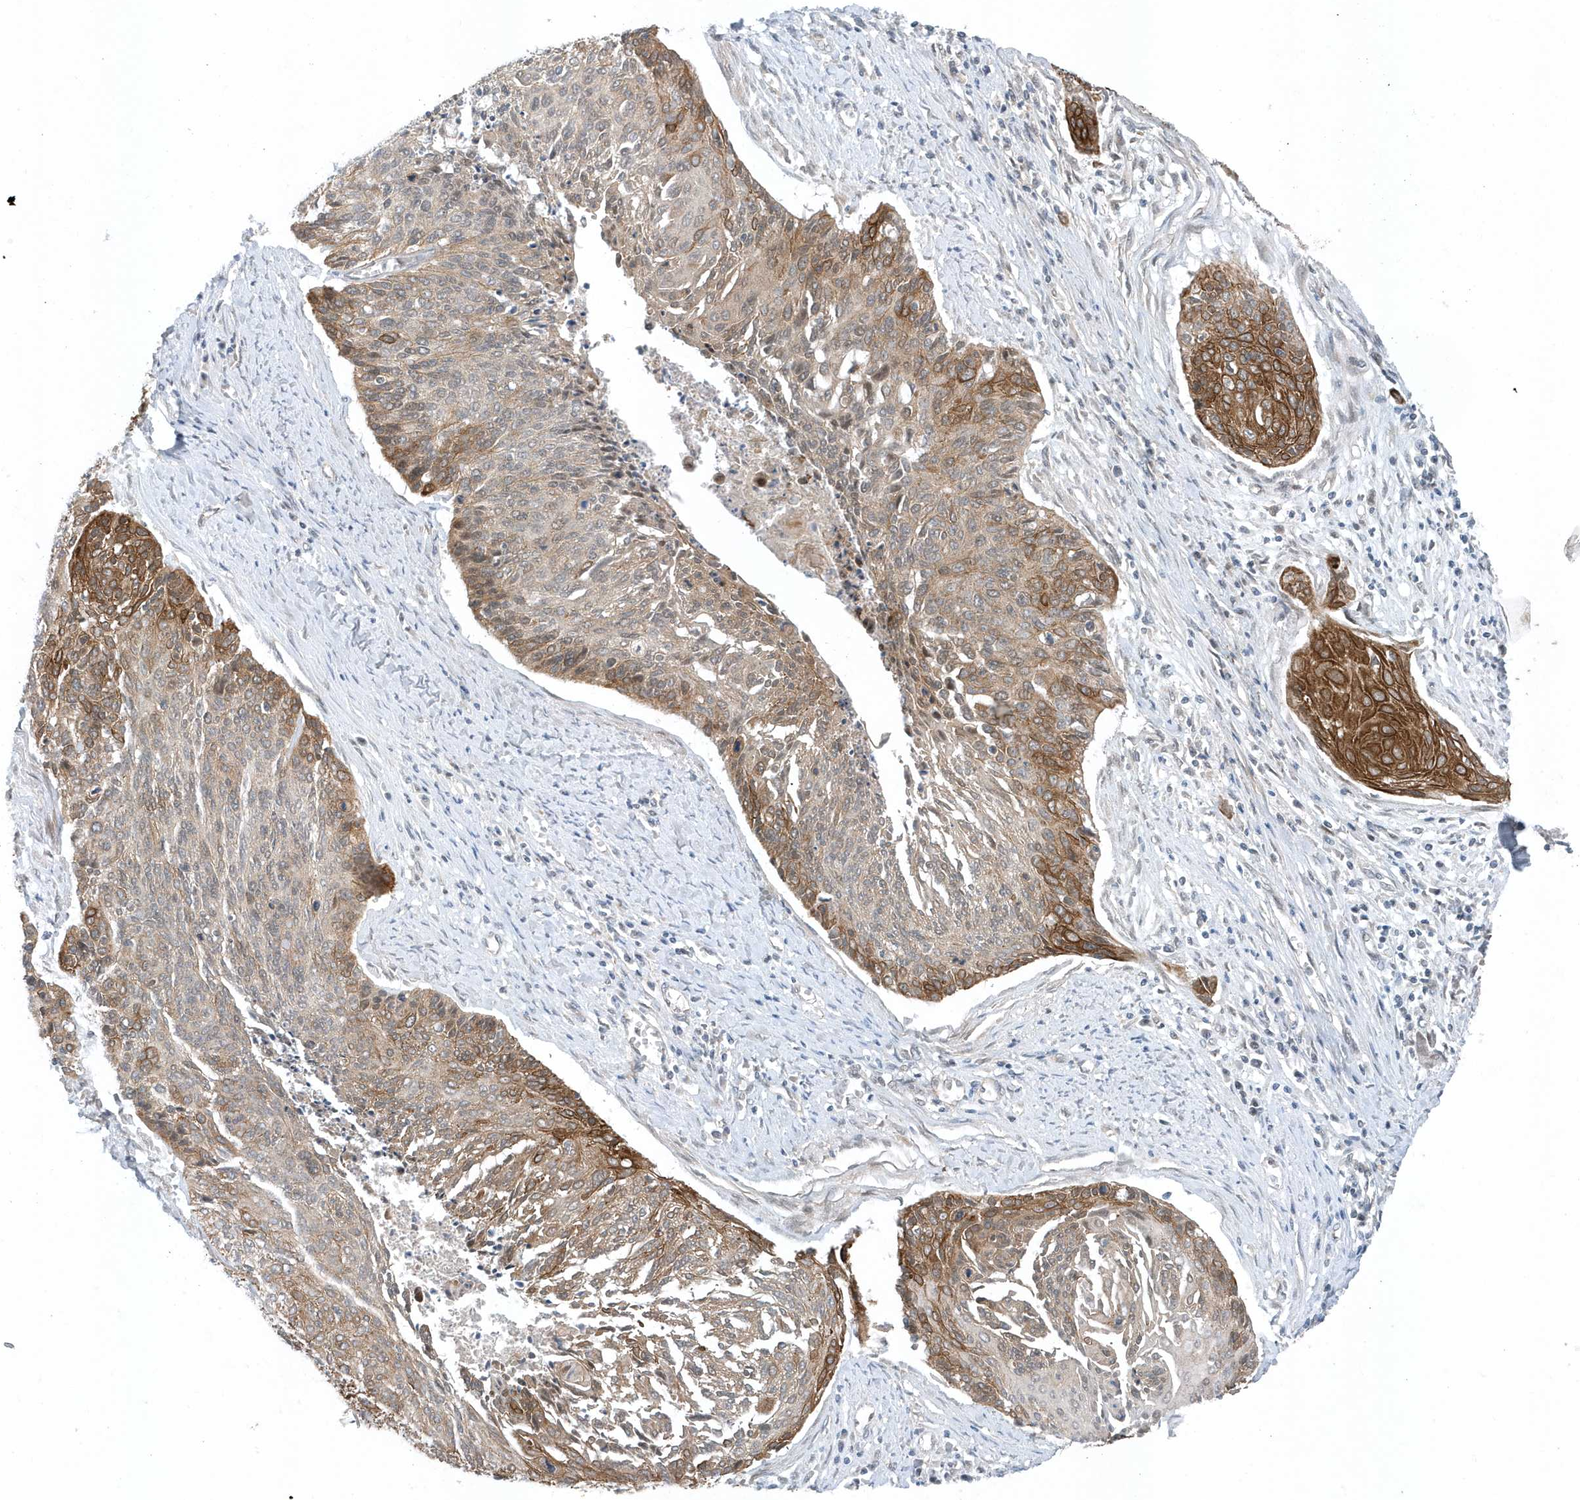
{"staining": {"intensity": "strong", "quantity": "25%-75%", "location": "cytoplasmic/membranous"}, "tissue": "cervical cancer", "cell_type": "Tumor cells", "image_type": "cancer", "snomed": [{"axis": "morphology", "description": "Squamous cell carcinoma, NOS"}, {"axis": "topography", "description": "Cervix"}], "caption": "Immunohistochemistry of human cervical cancer (squamous cell carcinoma) demonstrates high levels of strong cytoplasmic/membranous expression in about 25%-75% of tumor cells.", "gene": "PARD3B", "patient": {"sex": "female", "age": 55}}